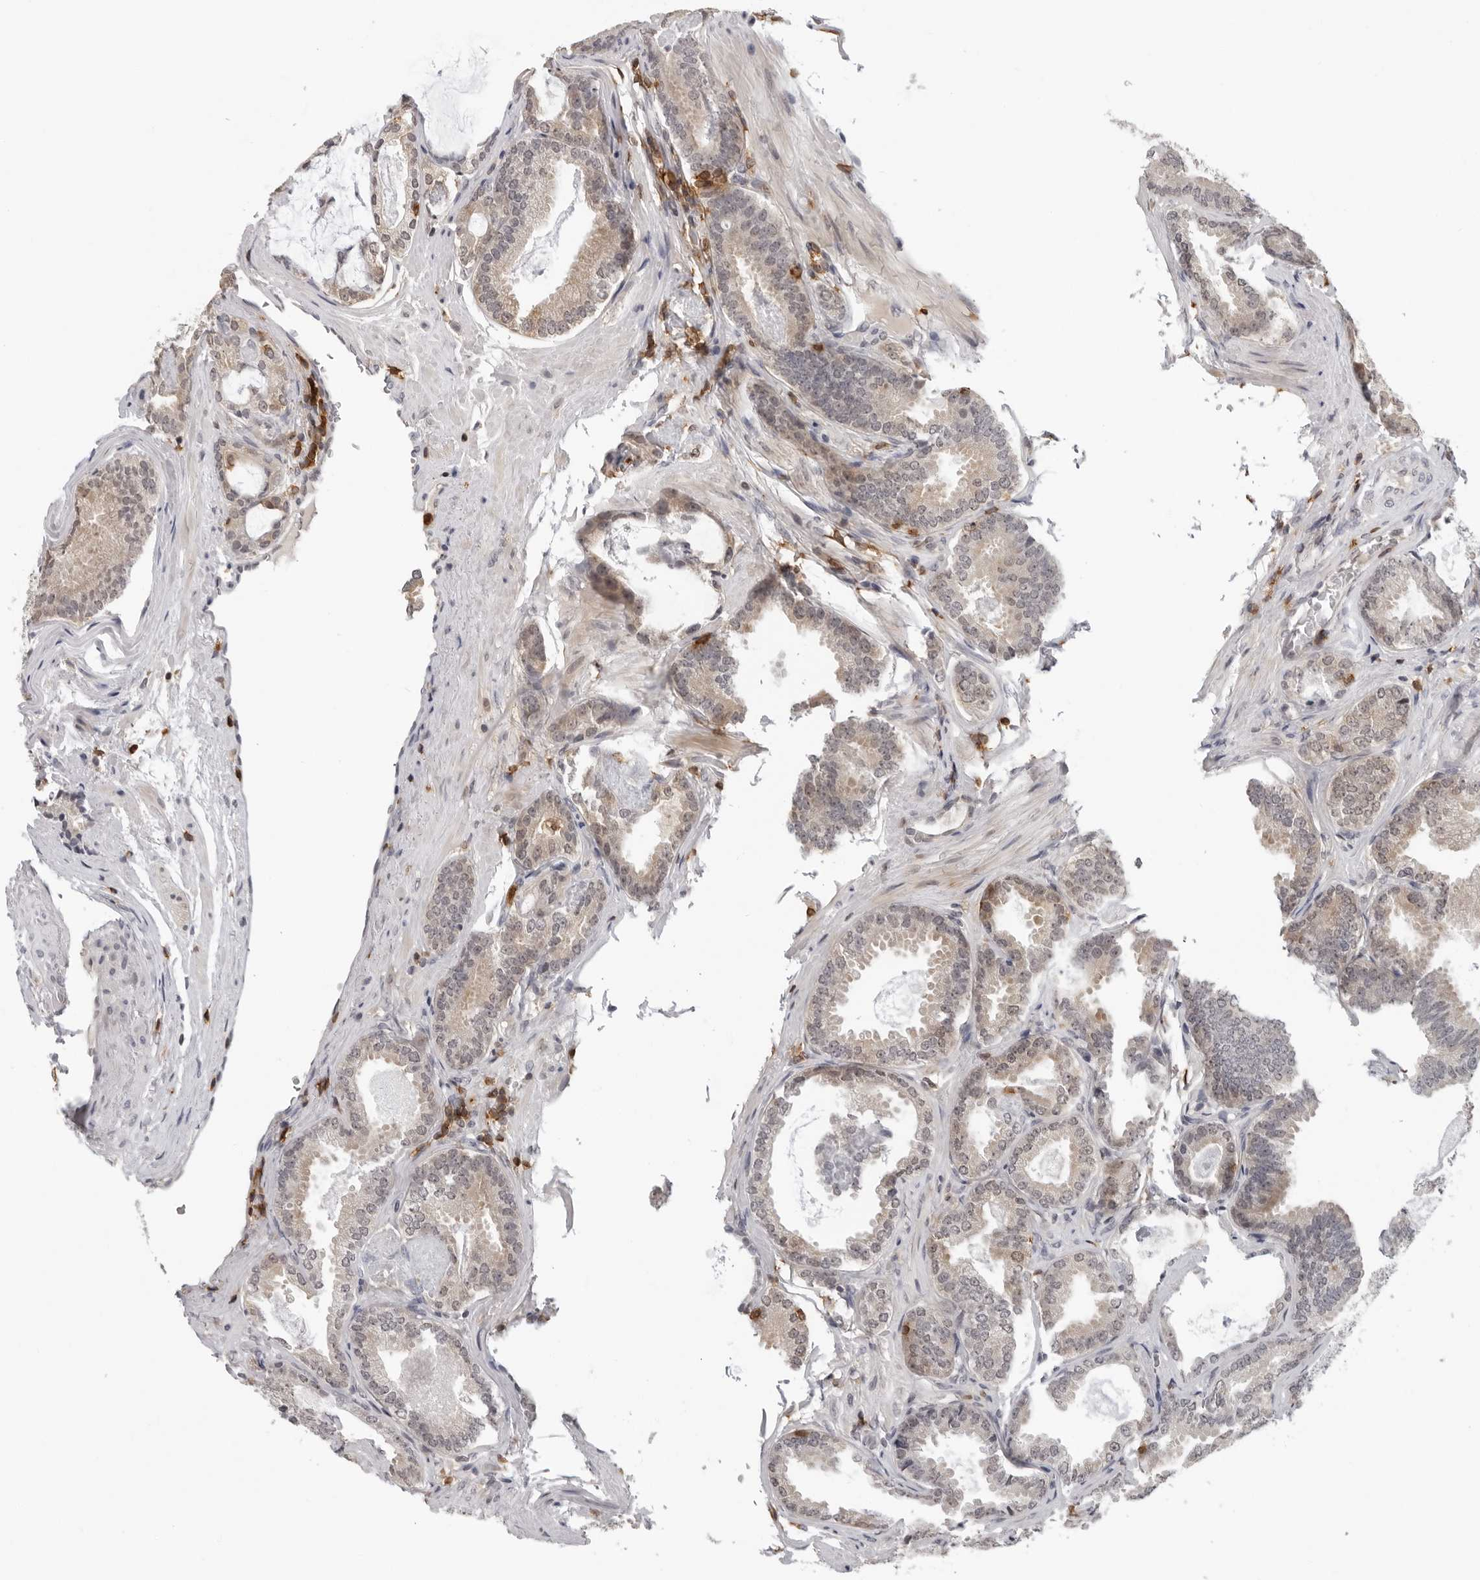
{"staining": {"intensity": "weak", "quantity": "<25%", "location": "cytoplasmic/membranous"}, "tissue": "prostate cancer", "cell_type": "Tumor cells", "image_type": "cancer", "snomed": [{"axis": "morphology", "description": "Adenocarcinoma, Low grade"}, {"axis": "topography", "description": "Prostate"}], "caption": "Immunohistochemistry (IHC) of prostate cancer (low-grade adenocarcinoma) reveals no expression in tumor cells.", "gene": "HSPH1", "patient": {"sex": "male", "age": 71}}